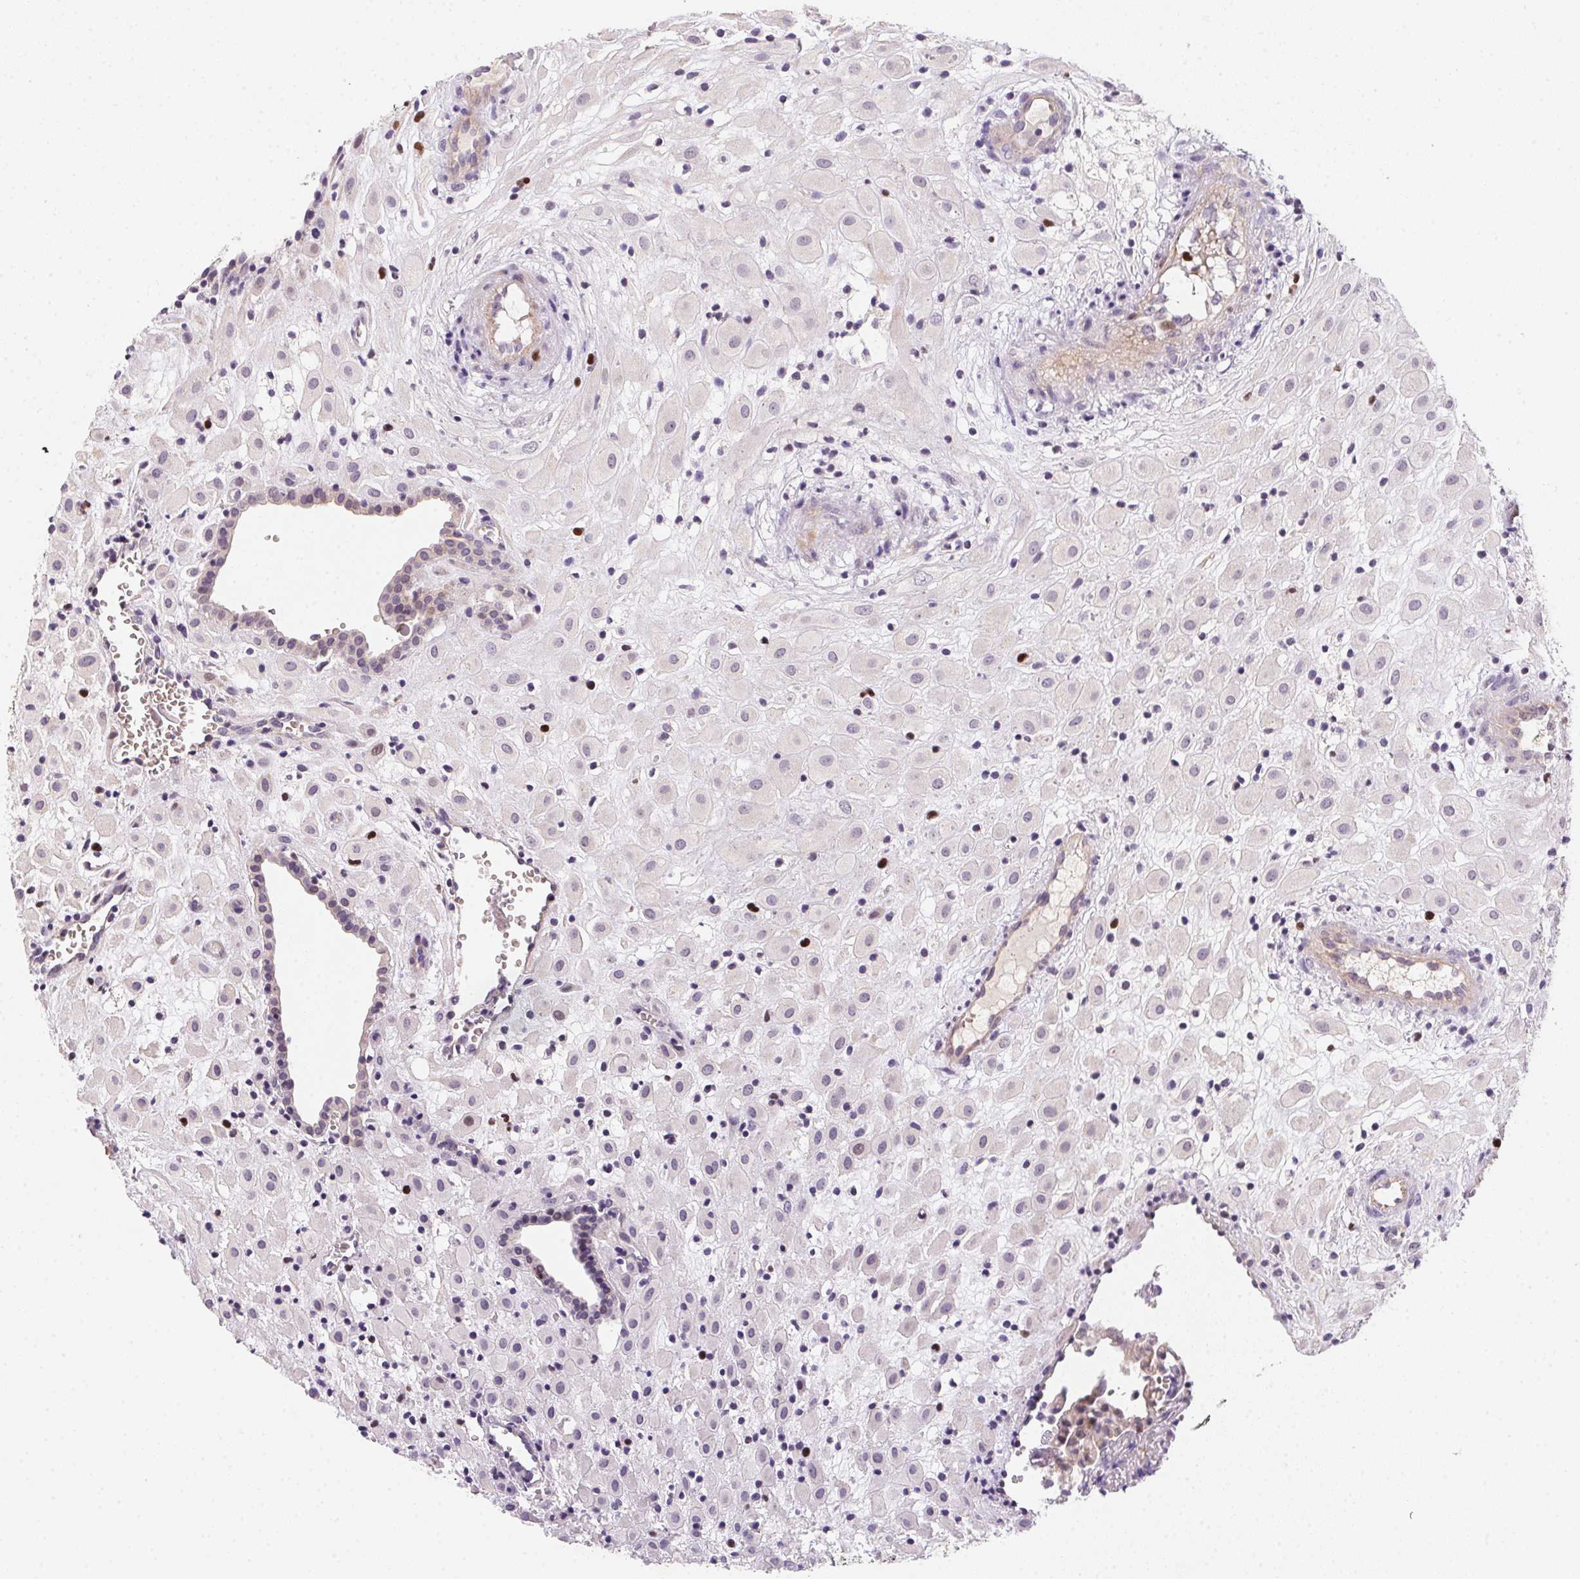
{"staining": {"intensity": "negative", "quantity": "none", "location": "none"}, "tissue": "placenta", "cell_type": "Decidual cells", "image_type": "normal", "snomed": [{"axis": "morphology", "description": "Normal tissue, NOS"}, {"axis": "topography", "description": "Placenta"}], "caption": "Decidual cells are negative for brown protein staining in normal placenta. (Brightfield microscopy of DAB immunohistochemistry at high magnification).", "gene": "HELLS", "patient": {"sex": "female", "age": 24}}